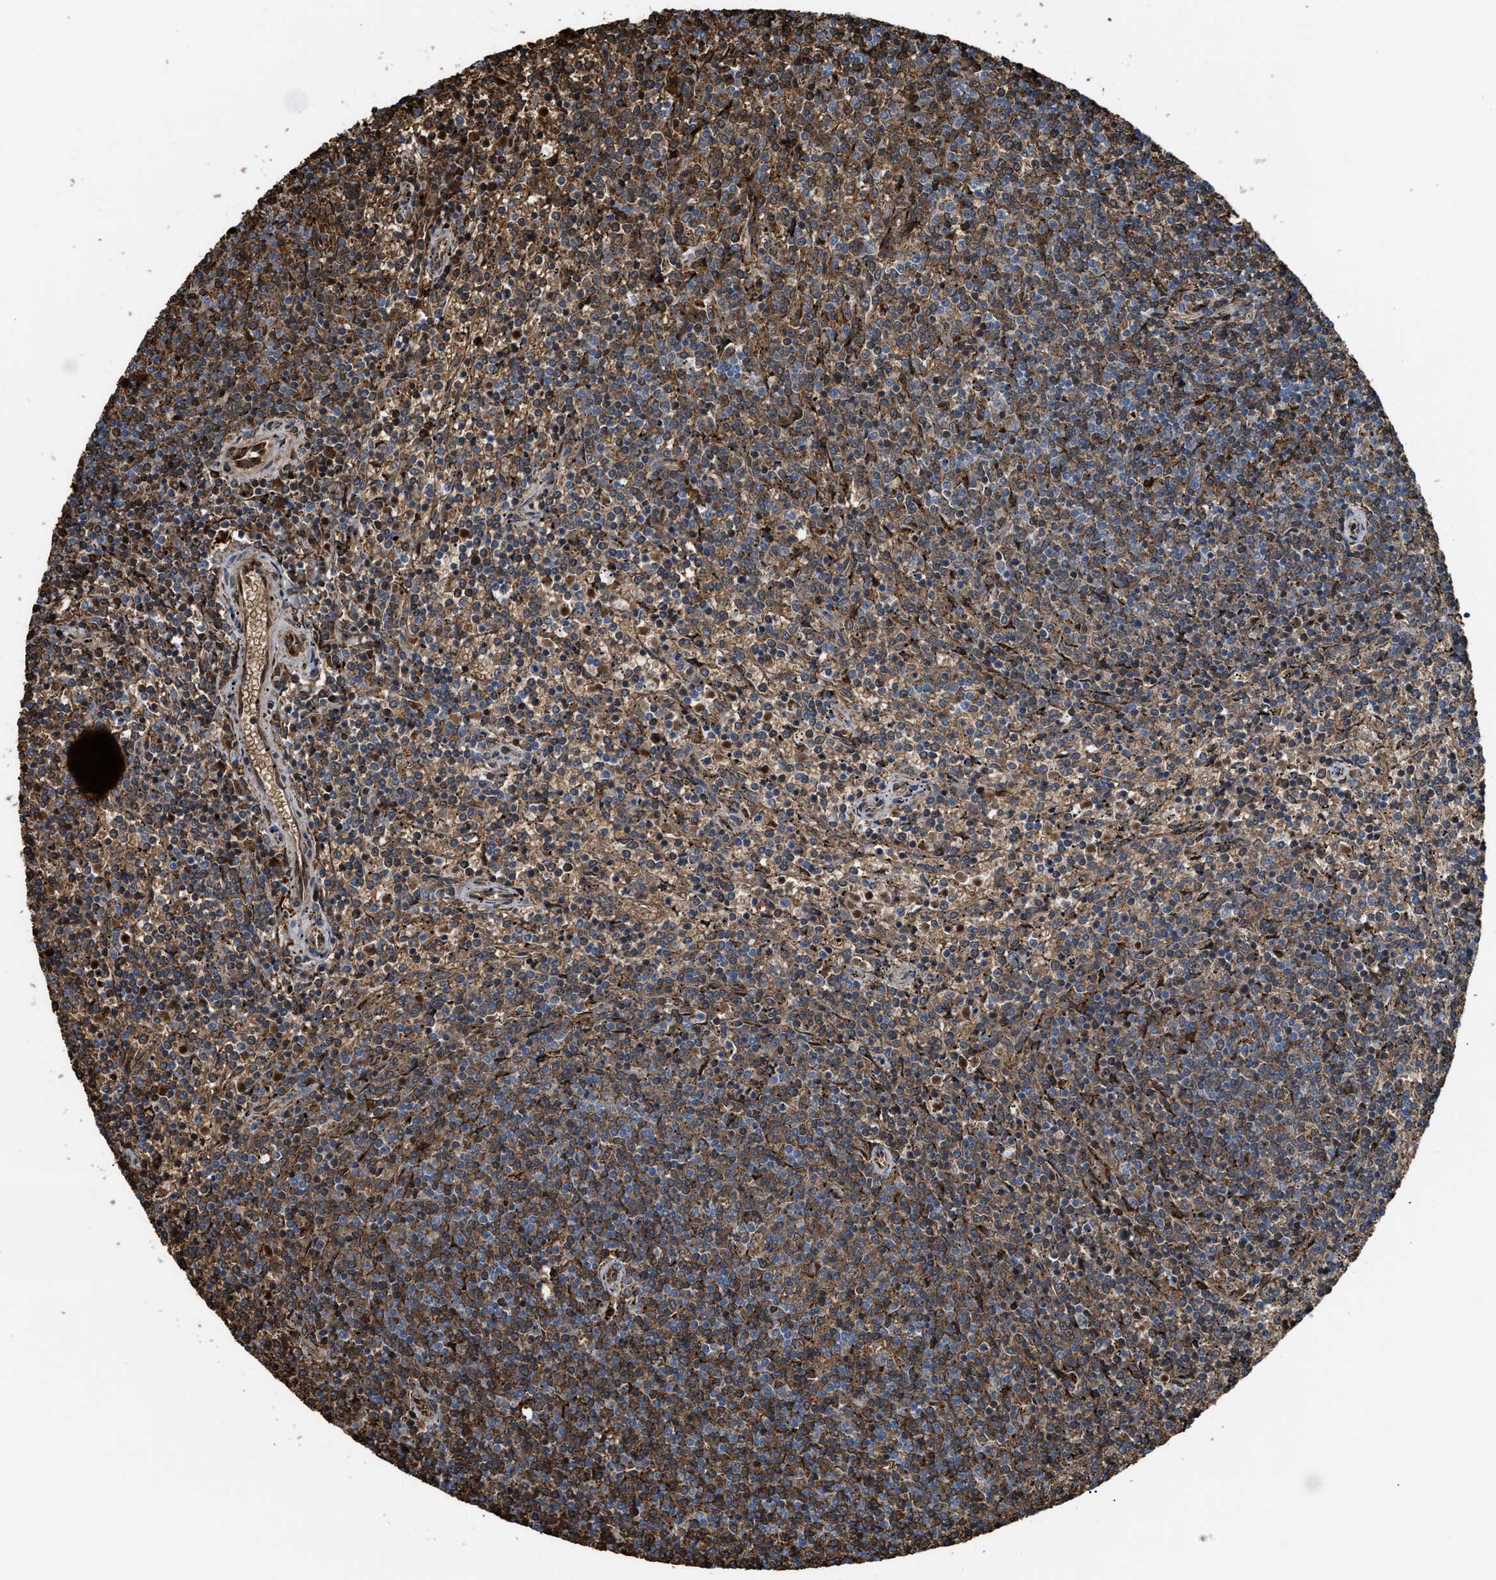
{"staining": {"intensity": "moderate", "quantity": "25%-75%", "location": "cytoplasmic/membranous"}, "tissue": "lymphoma", "cell_type": "Tumor cells", "image_type": "cancer", "snomed": [{"axis": "morphology", "description": "Malignant lymphoma, non-Hodgkin's type, Low grade"}, {"axis": "topography", "description": "Spleen"}], "caption": "Immunohistochemistry (IHC) image of neoplastic tissue: human lymphoma stained using IHC demonstrates medium levels of moderate protein expression localized specifically in the cytoplasmic/membranous of tumor cells, appearing as a cytoplasmic/membranous brown color.", "gene": "SELENOM", "patient": {"sex": "female", "age": 50}}